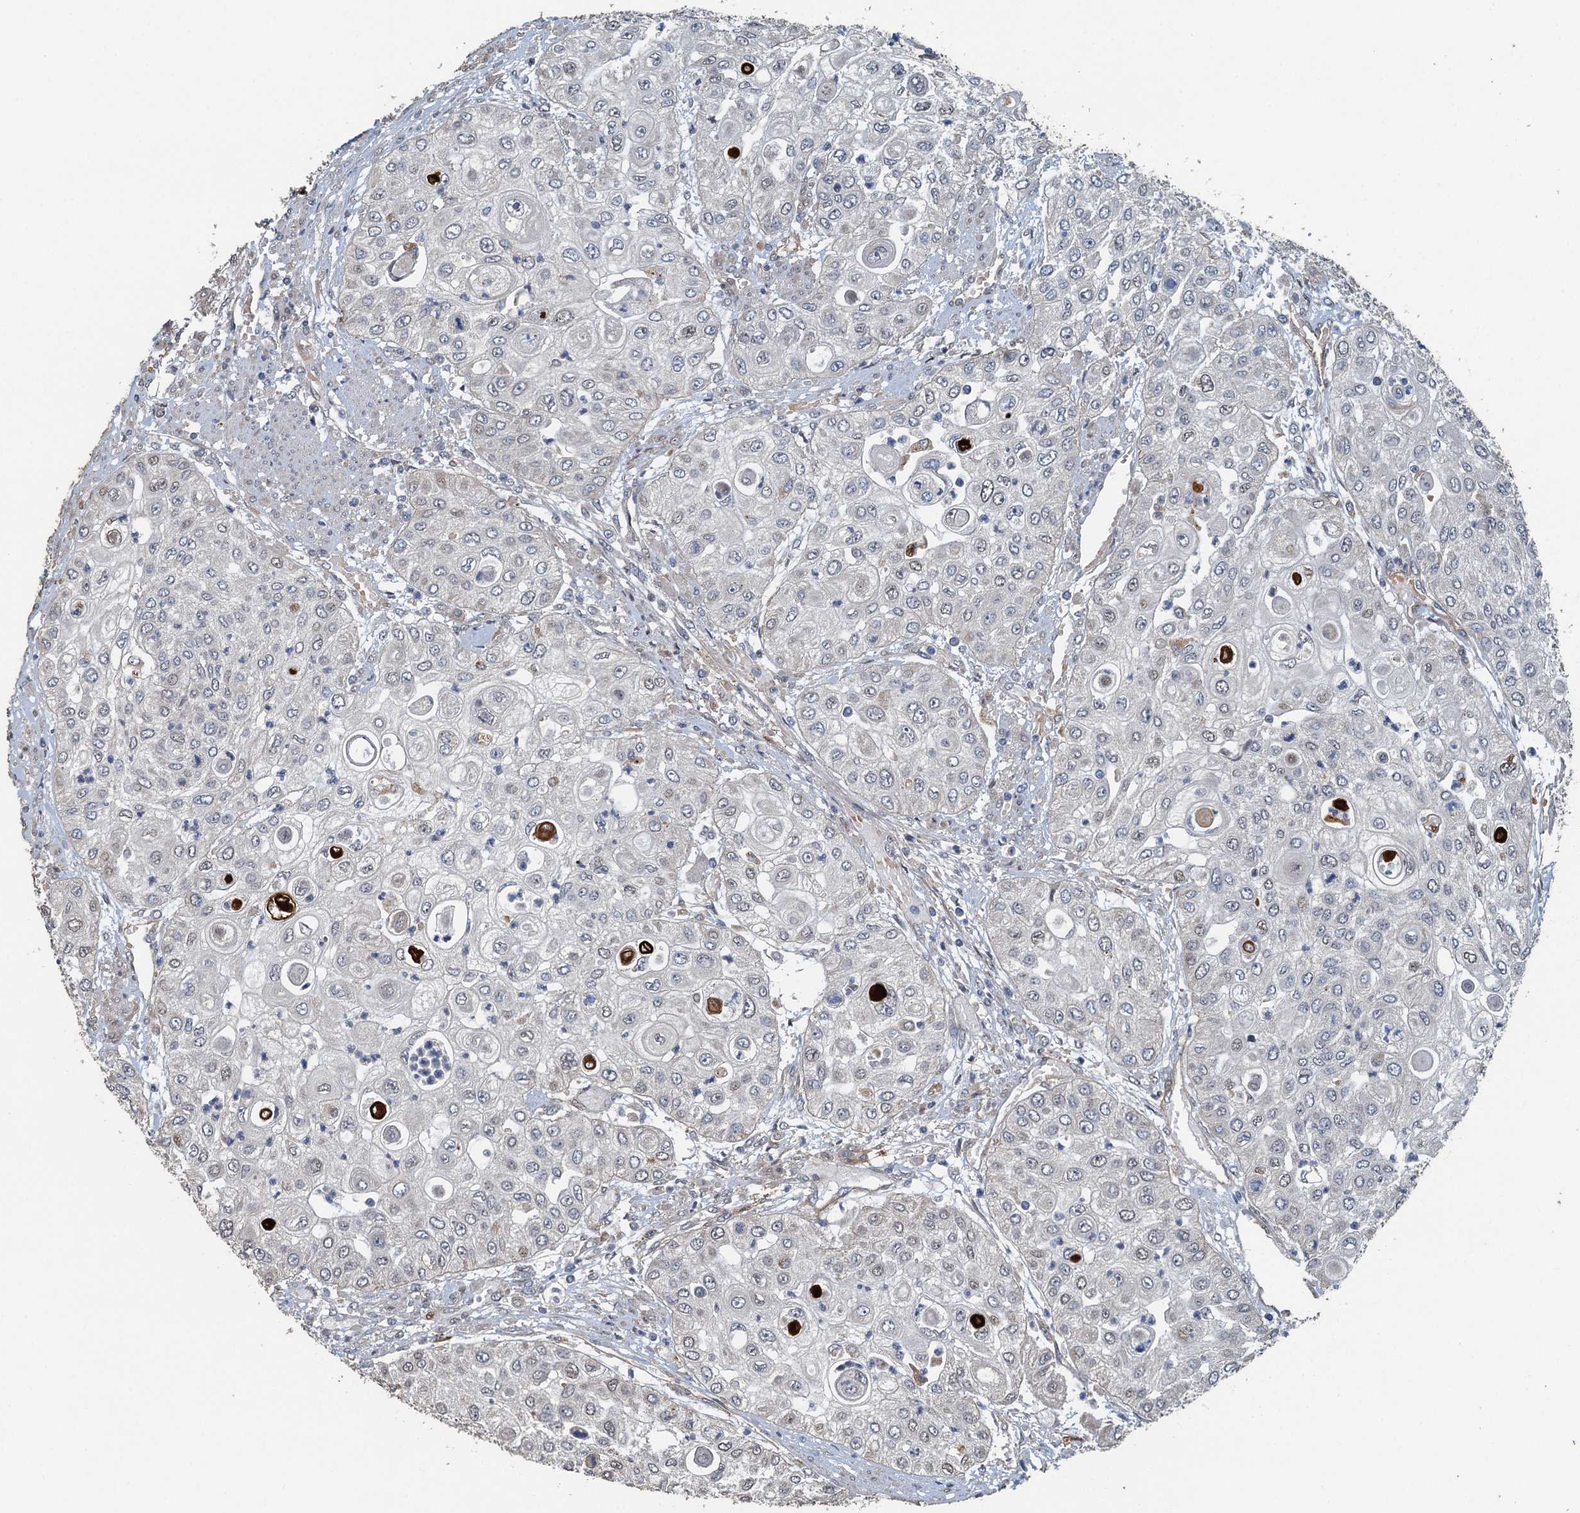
{"staining": {"intensity": "negative", "quantity": "none", "location": "none"}, "tissue": "urothelial cancer", "cell_type": "Tumor cells", "image_type": "cancer", "snomed": [{"axis": "morphology", "description": "Urothelial carcinoma, High grade"}, {"axis": "topography", "description": "Urinary bladder"}], "caption": "There is no significant staining in tumor cells of urothelial cancer. (DAB (3,3'-diaminobenzidine) immunohistochemistry visualized using brightfield microscopy, high magnification).", "gene": "AGRN", "patient": {"sex": "female", "age": 79}}